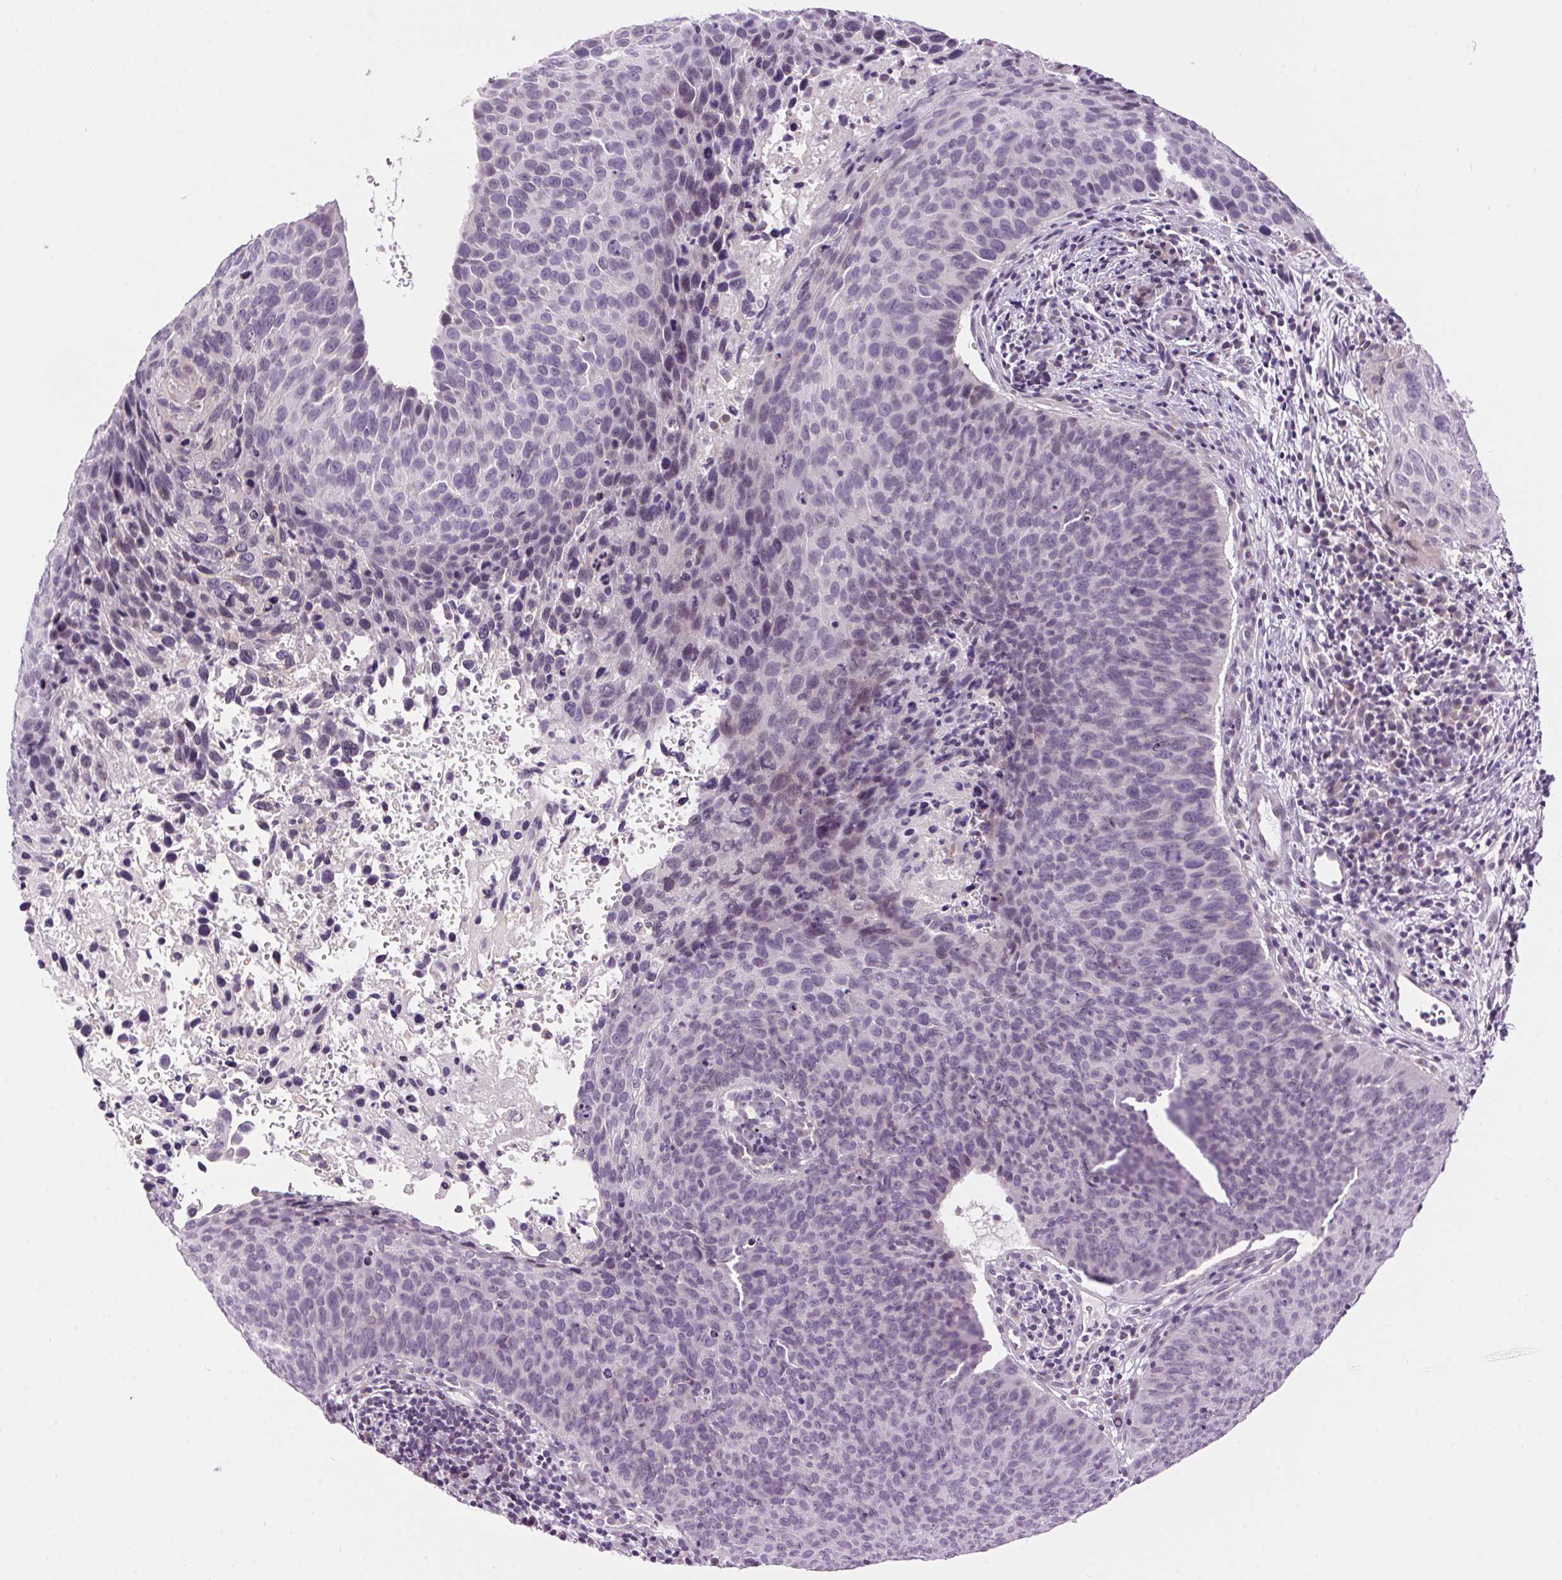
{"staining": {"intensity": "negative", "quantity": "none", "location": "none"}, "tissue": "cervical cancer", "cell_type": "Tumor cells", "image_type": "cancer", "snomed": [{"axis": "morphology", "description": "Squamous cell carcinoma, NOS"}, {"axis": "topography", "description": "Cervix"}], "caption": "A histopathology image of cervical squamous cell carcinoma stained for a protein displays no brown staining in tumor cells.", "gene": "SMIM13", "patient": {"sex": "female", "age": 35}}